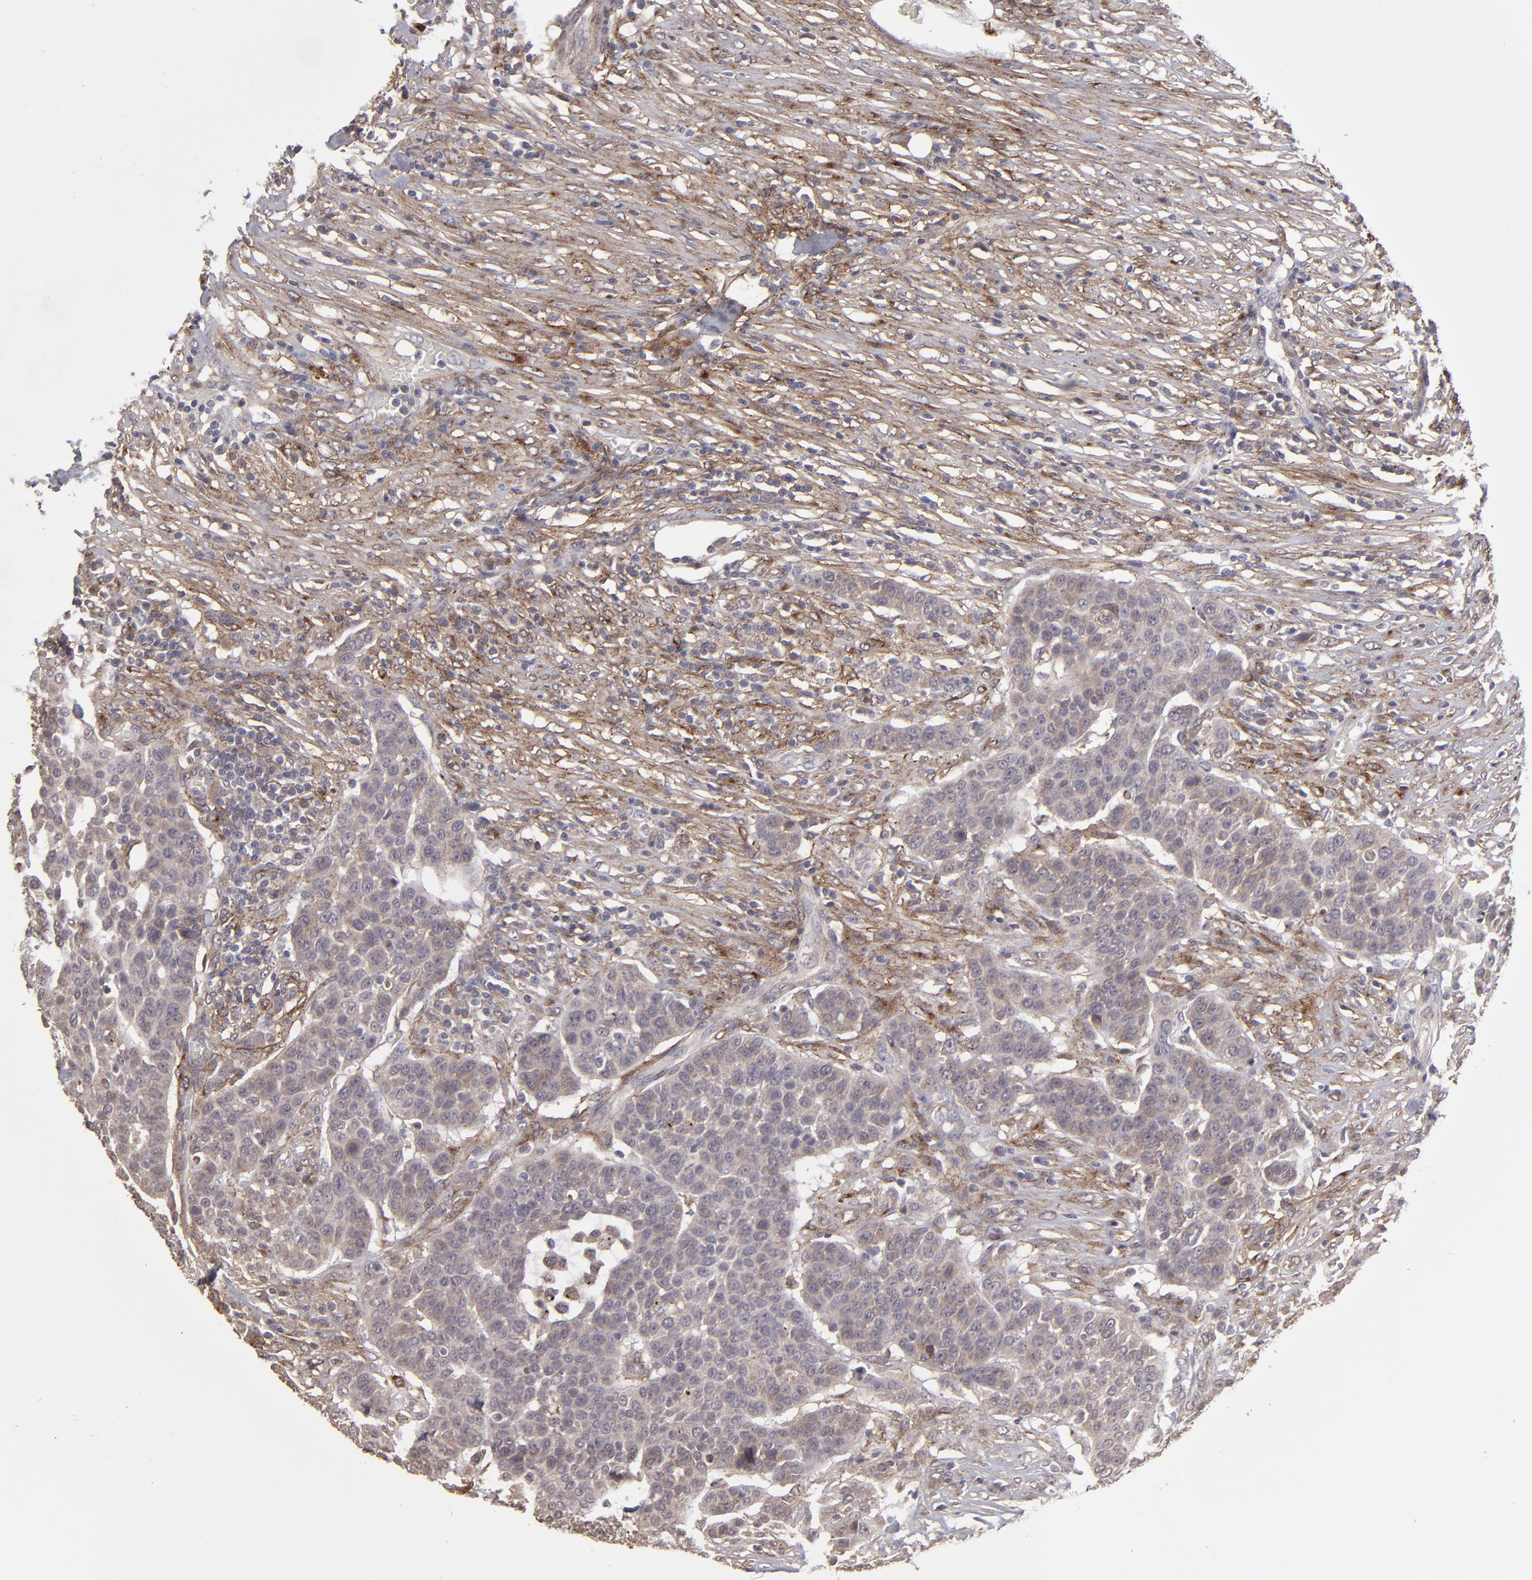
{"staining": {"intensity": "weak", "quantity": ">75%", "location": "cytoplasmic/membranous"}, "tissue": "urothelial cancer", "cell_type": "Tumor cells", "image_type": "cancer", "snomed": [{"axis": "morphology", "description": "Urothelial carcinoma, High grade"}, {"axis": "topography", "description": "Urinary bladder"}], "caption": "DAB immunohistochemical staining of urothelial cancer exhibits weak cytoplasmic/membranous protein expression in about >75% of tumor cells.", "gene": "ITGB5", "patient": {"sex": "male", "age": 74}}